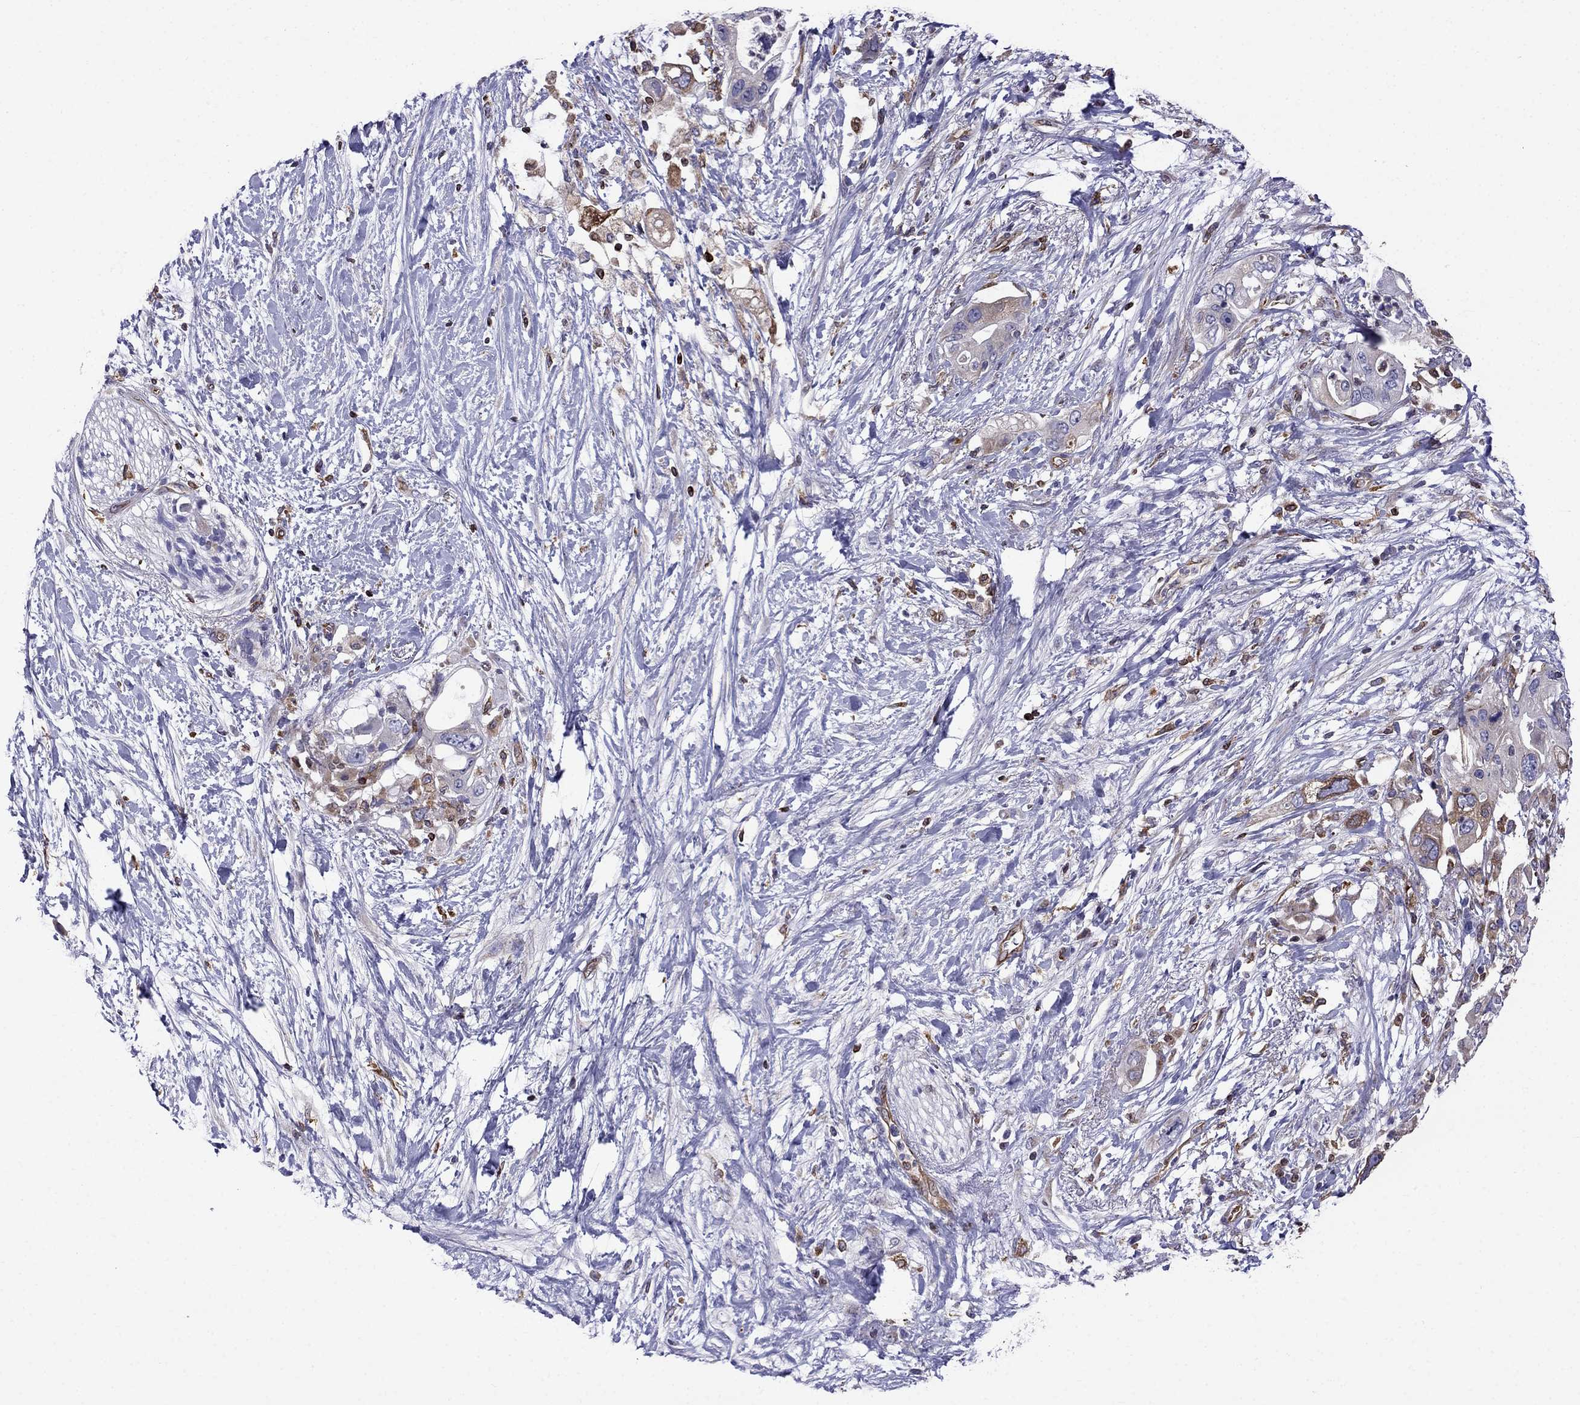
{"staining": {"intensity": "weak", "quantity": "<25%", "location": "cytoplasmic/membranous"}, "tissue": "pancreatic cancer", "cell_type": "Tumor cells", "image_type": "cancer", "snomed": [{"axis": "morphology", "description": "Adenocarcinoma, NOS"}, {"axis": "topography", "description": "Pancreas"}], "caption": "Immunohistochemistry of adenocarcinoma (pancreatic) reveals no expression in tumor cells.", "gene": "GNAL", "patient": {"sex": "female", "age": 72}}